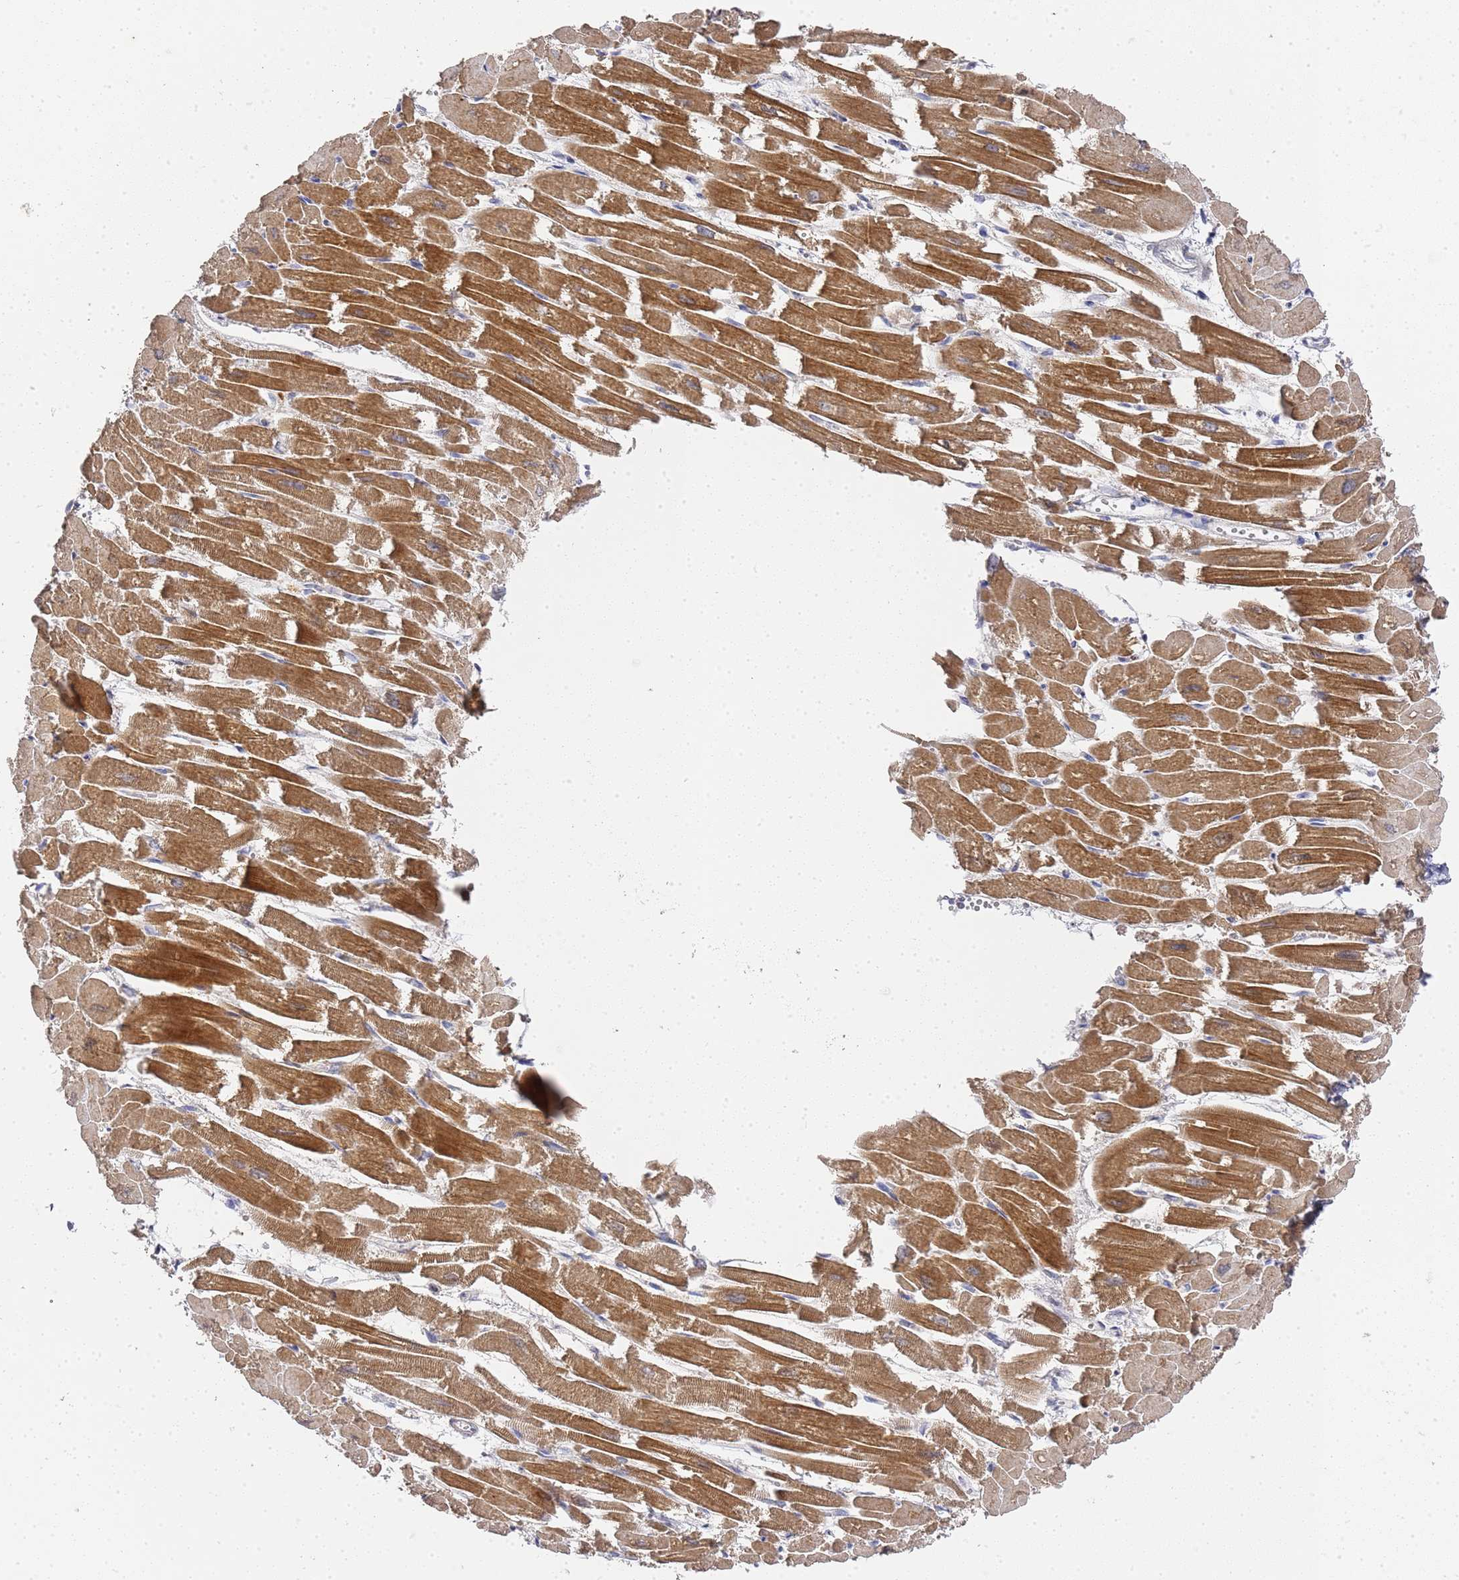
{"staining": {"intensity": "strong", "quantity": ">75%", "location": "cytoplasmic/membranous"}, "tissue": "heart muscle", "cell_type": "Cardiomyocytes", "image_type": "normal", "snomed": [{"axis": "morphology", "description": "Normal tissue, NOS"}, {"axis": "topography", "description": "Heart"}], "caption": "This histopathology image reveals IHC staining of unremarkable heart muscle, with high strong cytoplasmic/membranous expression in approximately >75% of cardiomyocytes.", "gene": "NPEPPS", "patient": {"sex": "male", "age": 54}}